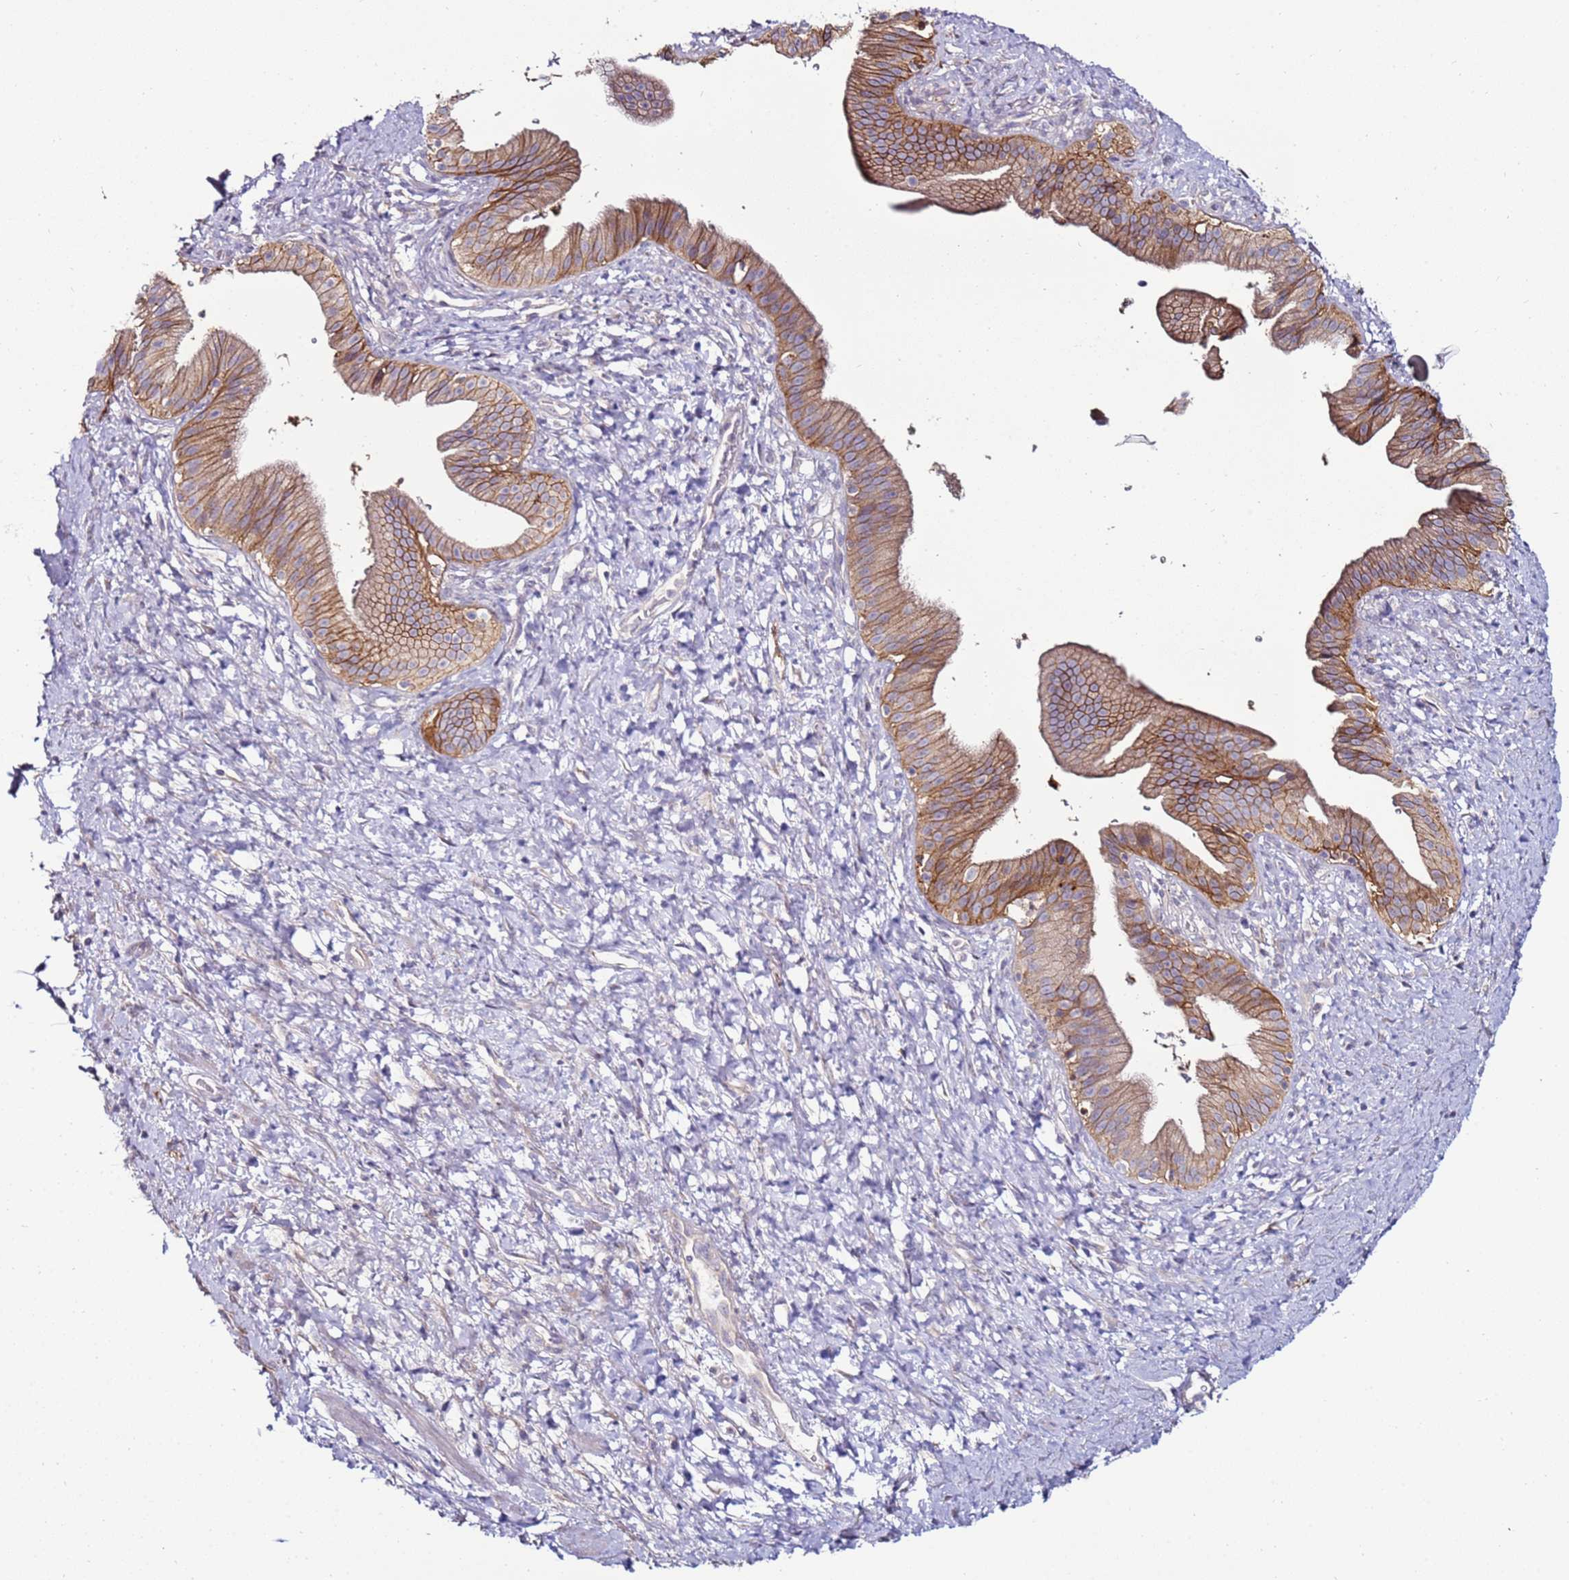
{"staining": {"intensity": "moderate", "quantity": ">75%", "location": "cytoplasmic/membranous"}, "tissue": "pancreatic cancer", "cell_type": "Tumor cells", "image_type": "cancer", "snomed": [{"axis": "morphology", "description": "Adenocarcinoma, NOS"}, {"axis": "topography", "description": "Pancreas"}], "caption": "High-power microscopy captured an IHC micrograph of pancreatic adenocarcinoma, revealing moderate cytoplasmic/membranous positivity in approximately >75% of tumor cells.", "gene": "GPN3", "patient": {"sex": "male", "age": 68}}